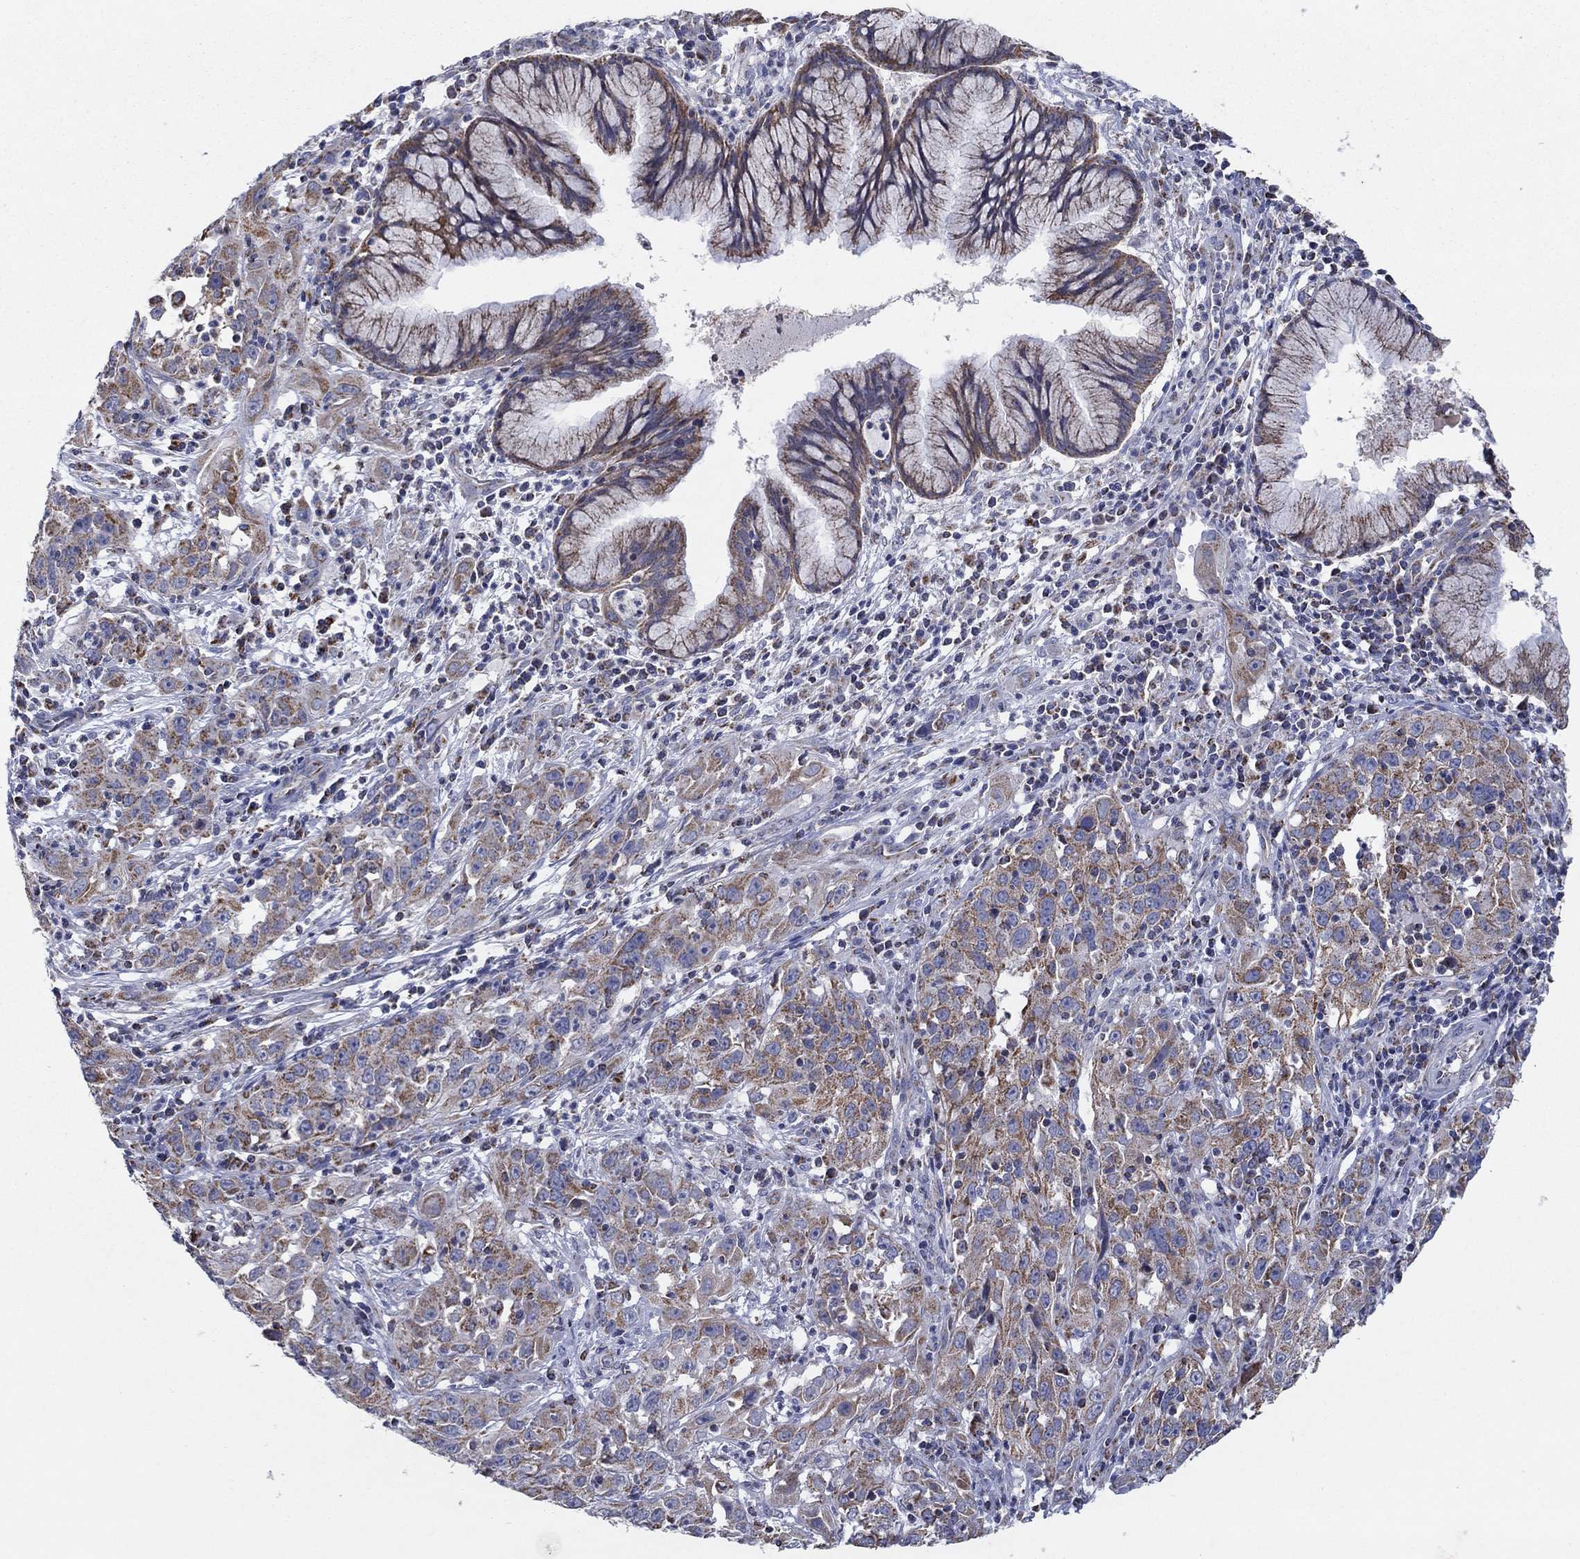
{"staining": {"intensity": "moderate", "quantity": ">75%", "location": "cytoplasmic/membranous"}, "tissue": "cervical cancer", "cell_type": "Tumor cells", "image_type": "cancer", "snomed": [{"axis": "morphology", "description": "Squamous cell carcinoma, NOS"}, {"axis": "topography", "description": "Cervix"}], "caption": "An IHC photomicrograph of tumor tissue is shown. Protein staining in brown highlights moderate cytoplasmic/membranous positivity in cervical cancer (squamous cell carcinoma) within tumor cells. (Brightfield microscopy of DAB IHC at high magnification).", "gene": "C9orf85", "patient": {"sex": "female", "age": 32}}